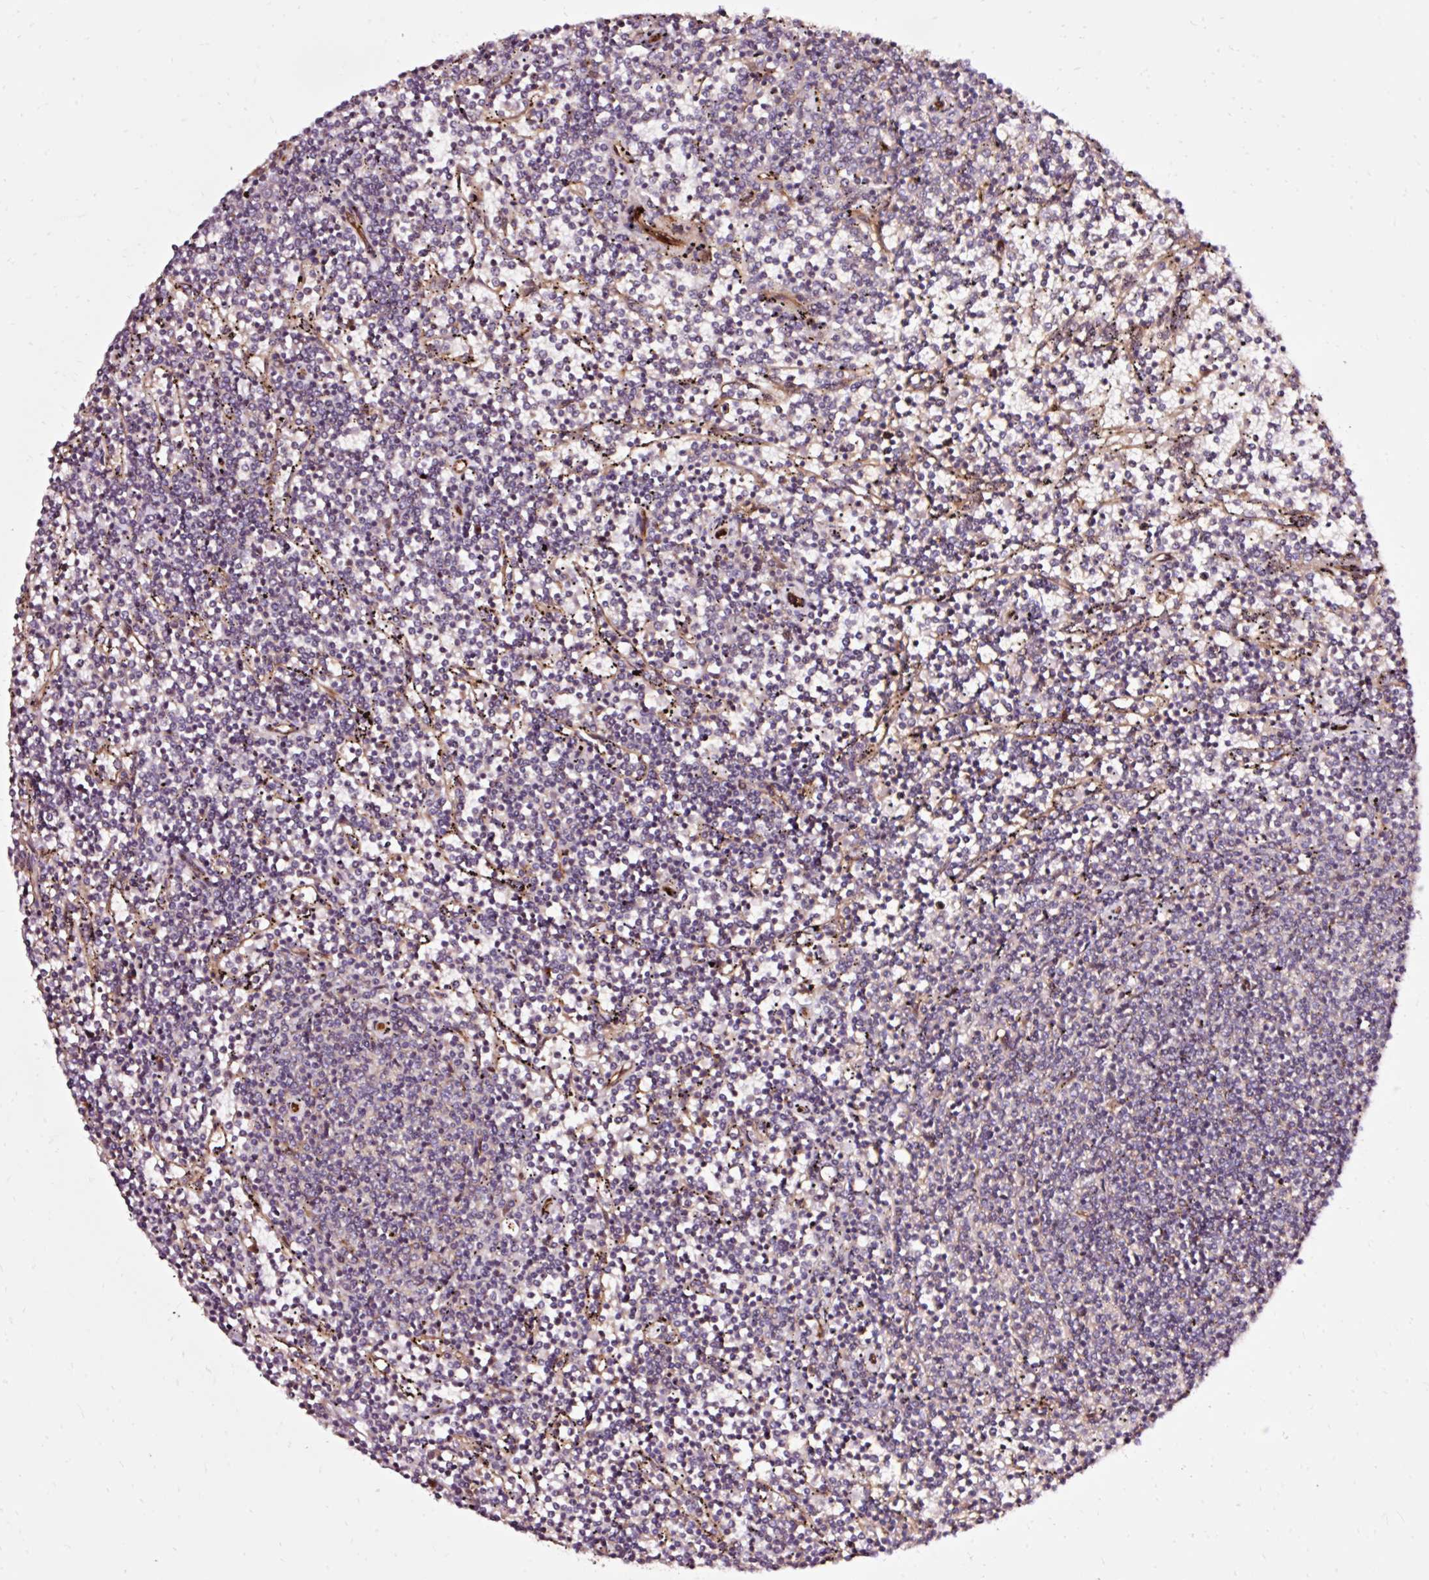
{"staining": {"intensity": "negative", "quantity": "none", "location": "none"}, "tissue": "lymphoma", "cell_type": "Tumor cells", "image_type": "cancer", "snomed": [{"axis": "morphology", "description": "Malignant lymphoma, non-Hodgkin's type, Low grade"}, {"axis": "topography", "description": "Spleen"}], "caption": "Immunohistochemical staining of malignant lymphoma, non-Hodgkin's type (low-grade) demonstrates no significant expression in tumor cells.", "gene": "NAPA", "patient": {"sex": "female", "age": 50}}